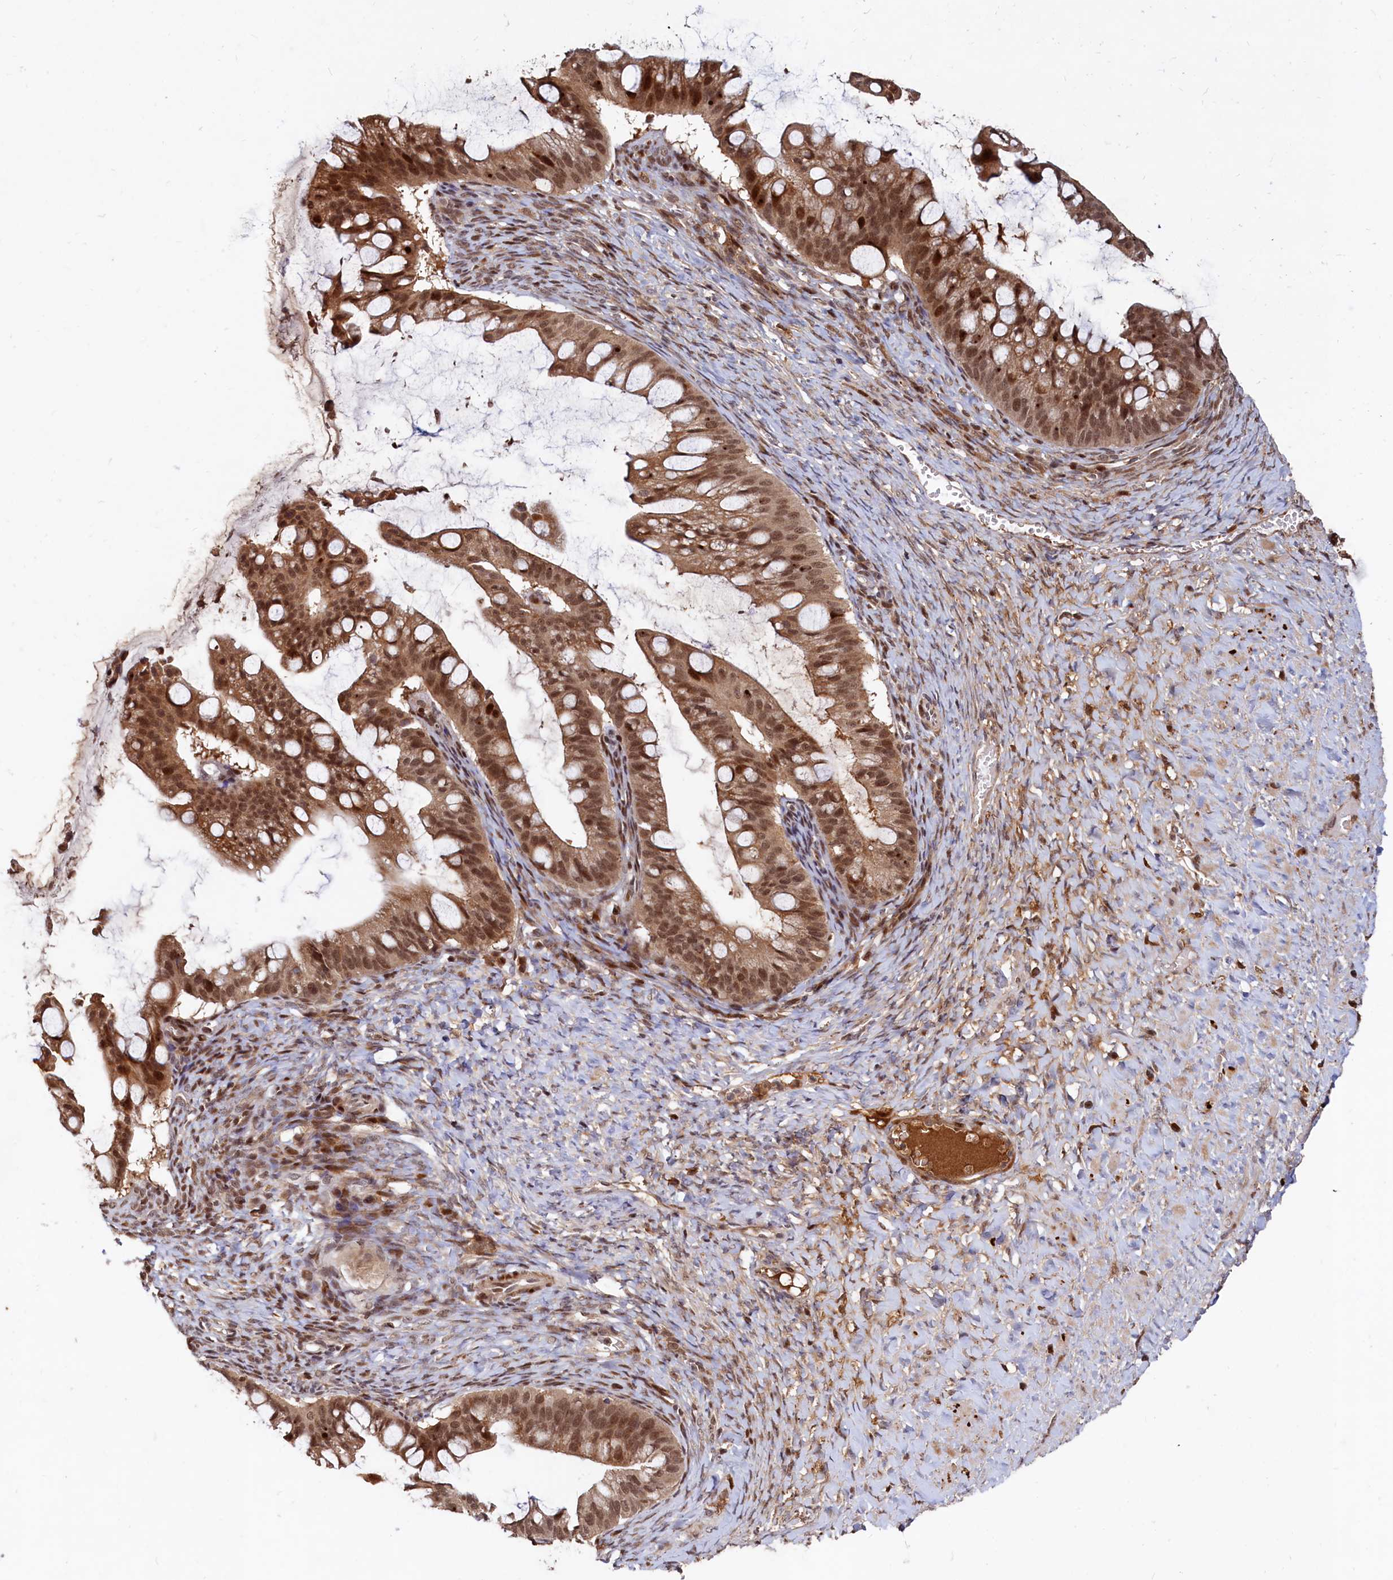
{"staining": {"intensity": "moderate", "quantity": ">75%", "location": "nuclear"}, "tissue": "ovarian cancer", "cell_type": "Tumor cells", "image_type": "cancer", "snomed": [{"axis": "morphology", "description": "Cystadenocarcinoma, mucinous, NOS"}, {"axis": "topography", "description": "Ovary"}], "caption": "IHC image of neoplastic tissue: human ovarian cancer (mucinous cystadenocarcinoma) stained using IHC exhibits medium levels of moderate protein expression localized specifically in the nuclear of tumor cells, appearing as a nuclear brown color.", "gene": "TRAPPC4", "patient": {"sex": "female", "age": 73}}